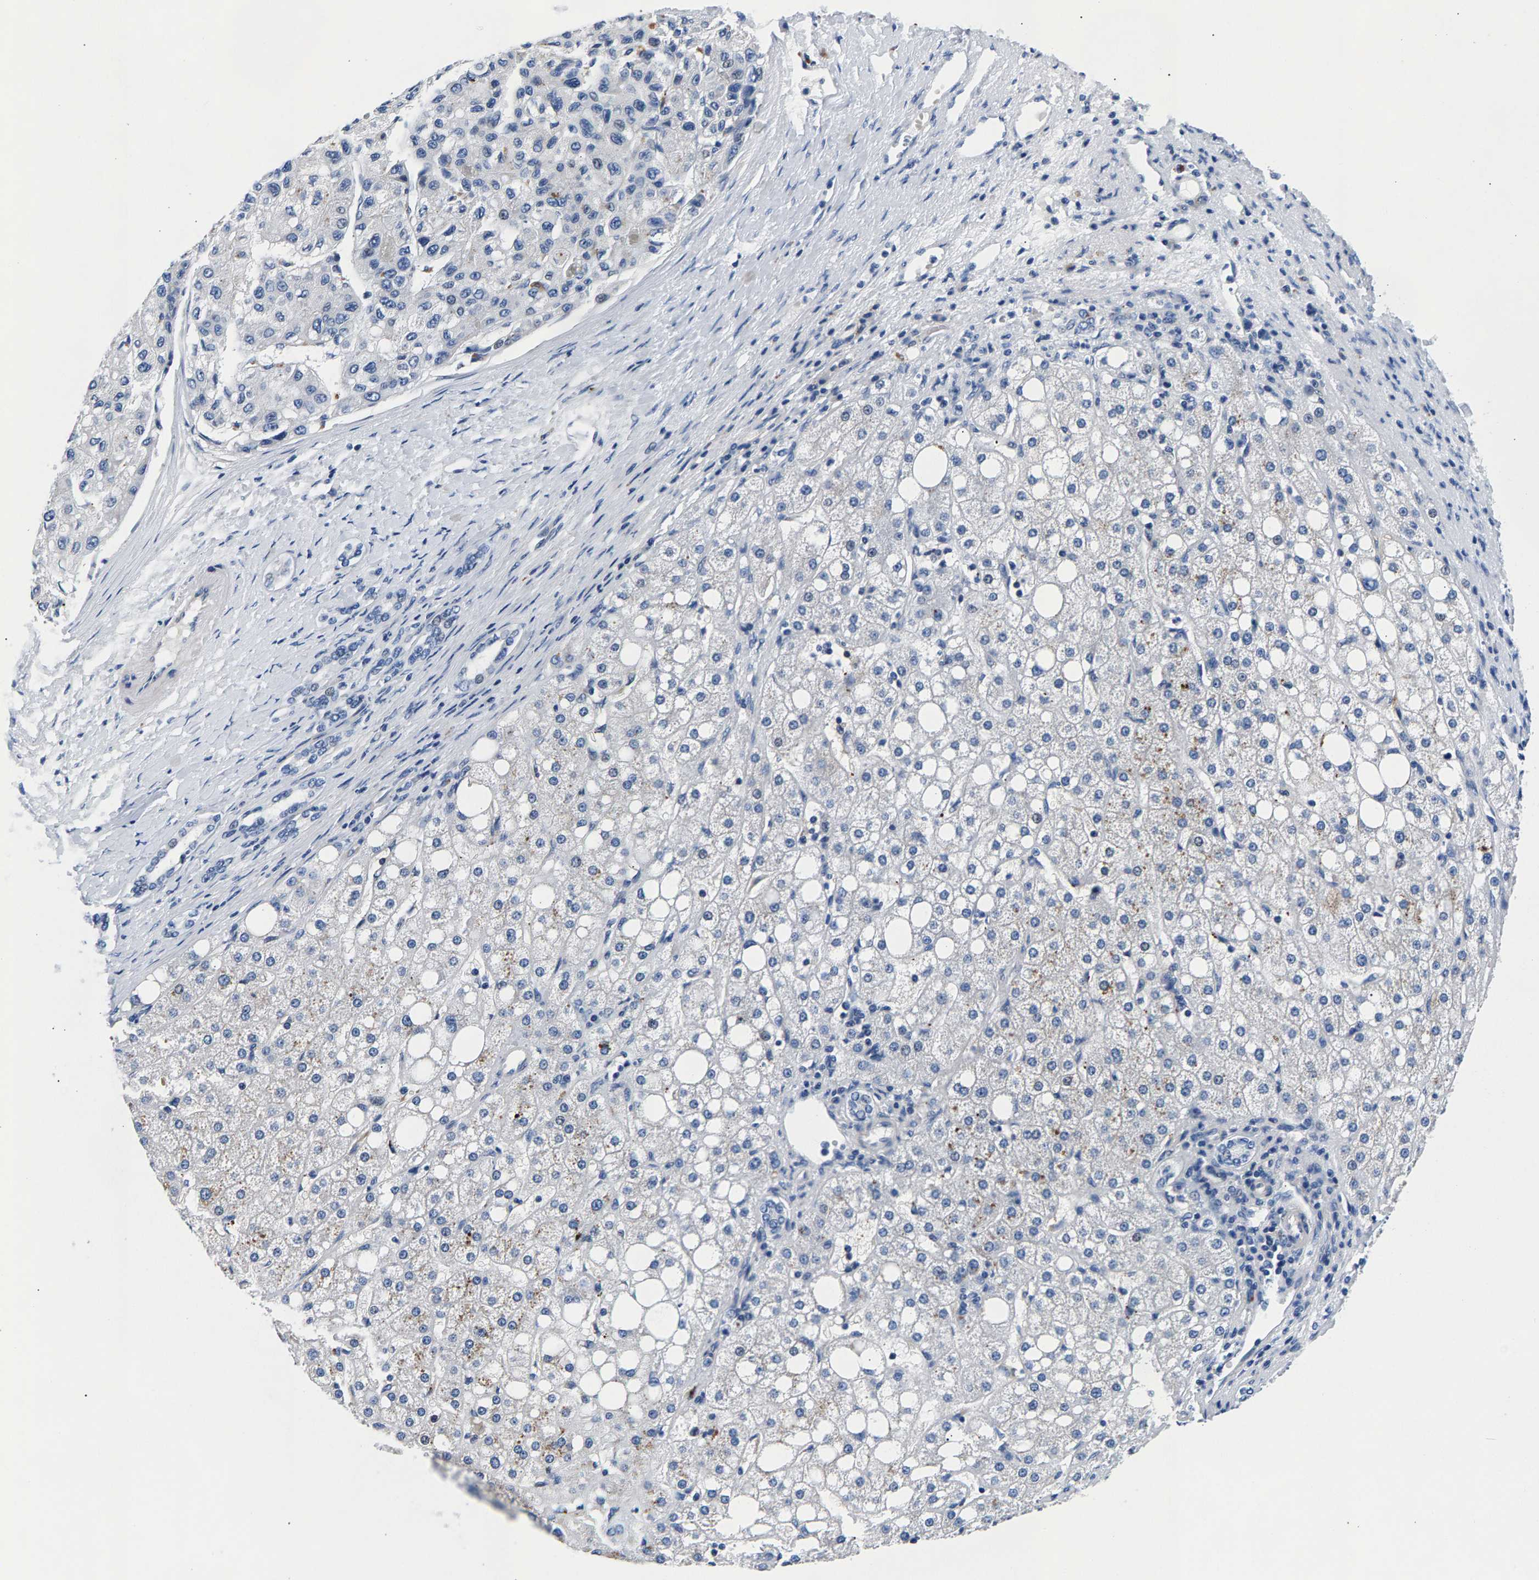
{"staining": {"intensity": "negative", "quantity": "none", "location": "none"}, "tissue": "liver cancer", "cell_type": "Tumor cells", "image_type": "cancer", "snomed": [{"axis": "morphology", "description": "Carcinoma, Hepatocellular, NOS"}, {"axis": "topography", "description": "Liver"}], "caption": "Tumor cells show no significant staining in hepatocellular carcinoma (liver).", "gene": "P2RY4", "patient": {"sex": "male", "age": 80}}